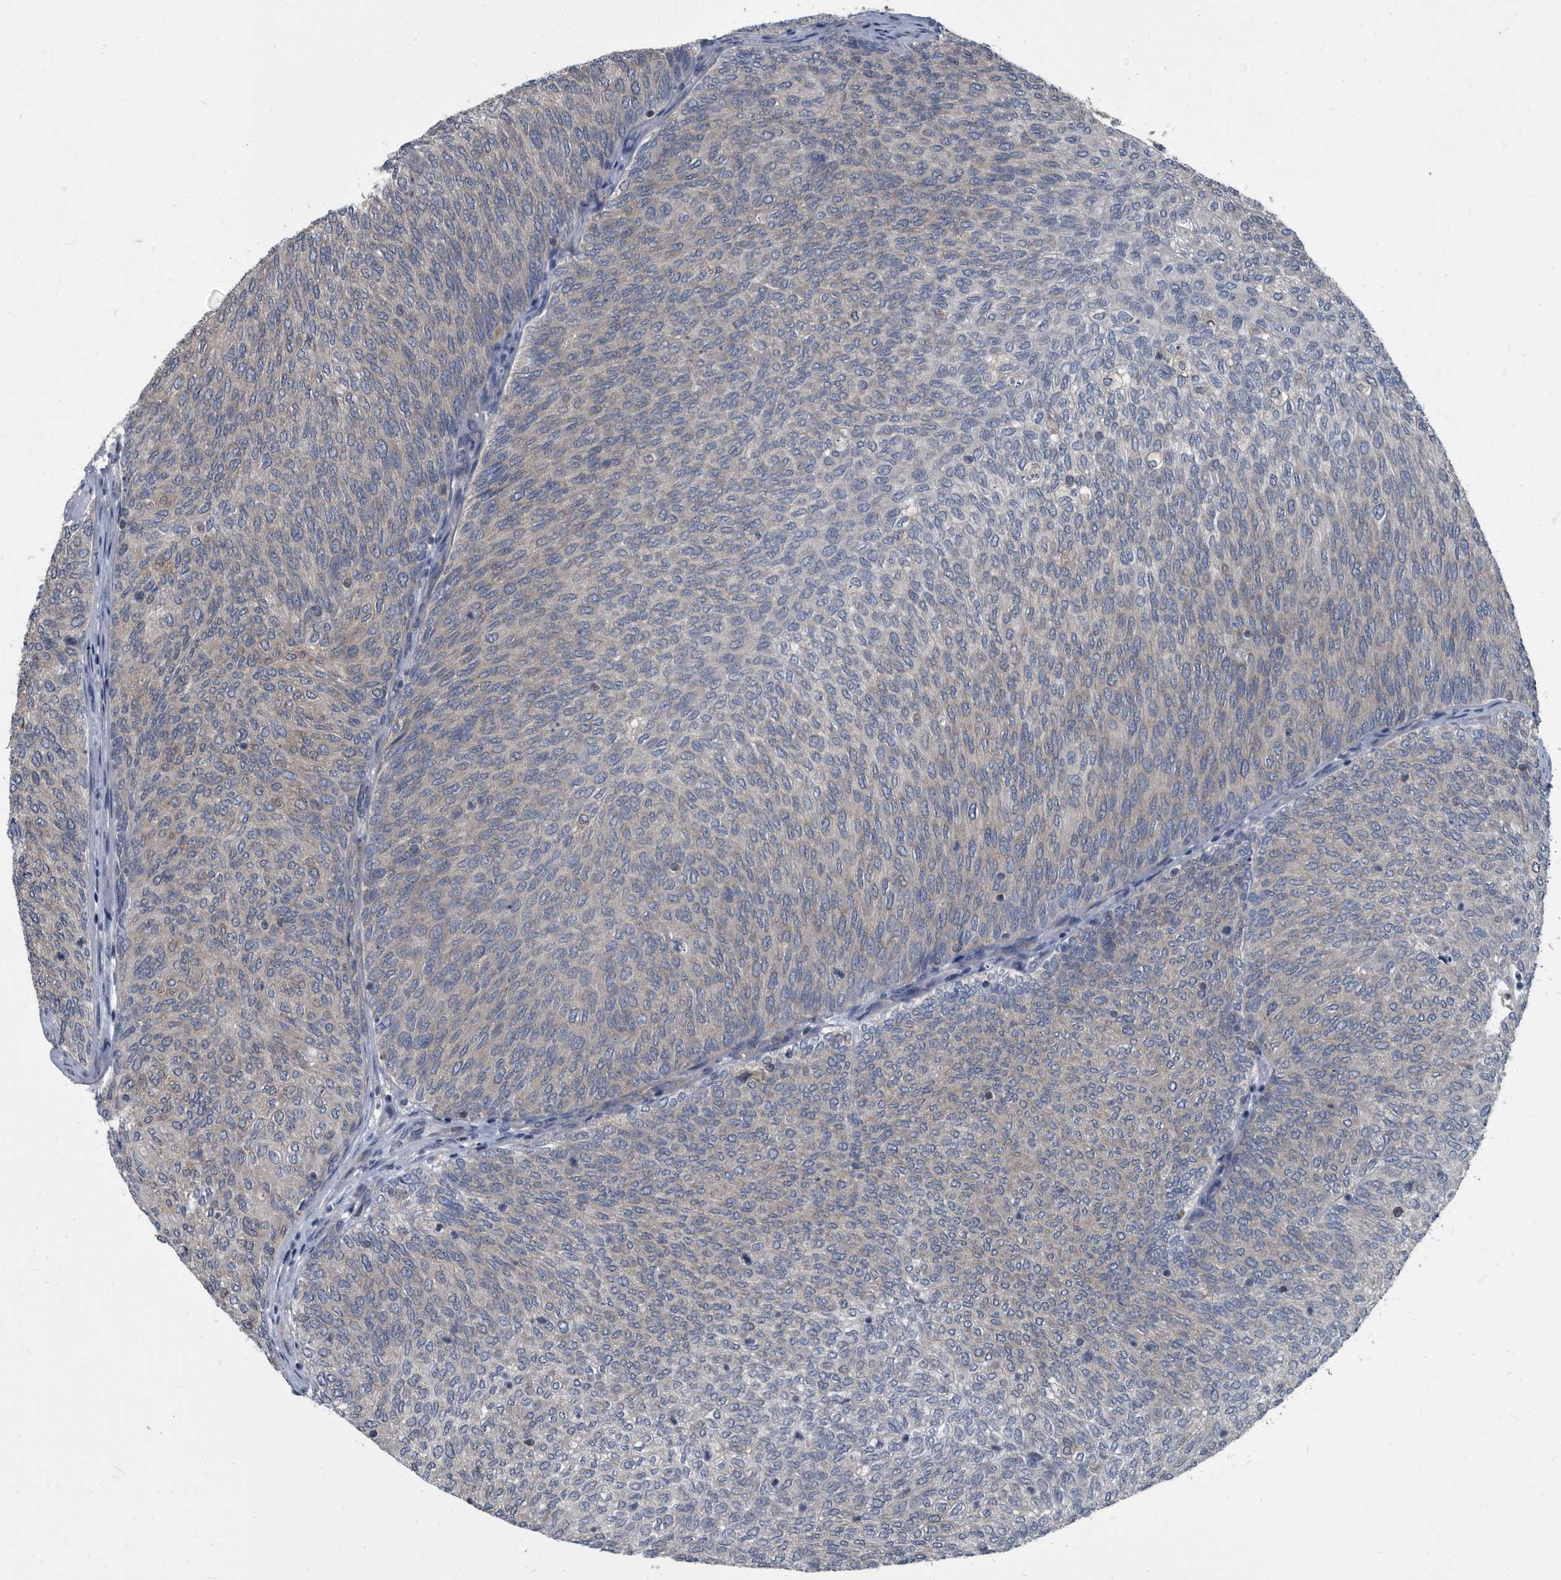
{"staining": {"intensity": "weak", "quantity": "<25%", "location": "cytoplasmic/membranous"}, "tissue": "urothelial cancer", "cell_type": "Tumor cells", "image_type": "cancer", "snomed": [{"axis": "morphology", "description": "Urothelial carcinoma, Low grade"}, {"axis": "topography", "description": "Urinary bladder"}], "caption": "Urothelial carcinoma (low-grade) was stained to show a protein in brown. There is no significant staining in tumor cells. (Brightfield microscopy of DAB (3,3'-diaminobenzidine) IHC at high magnification).", "gene": "CDV3", "patient": {"sex": "female", "age": 79}}